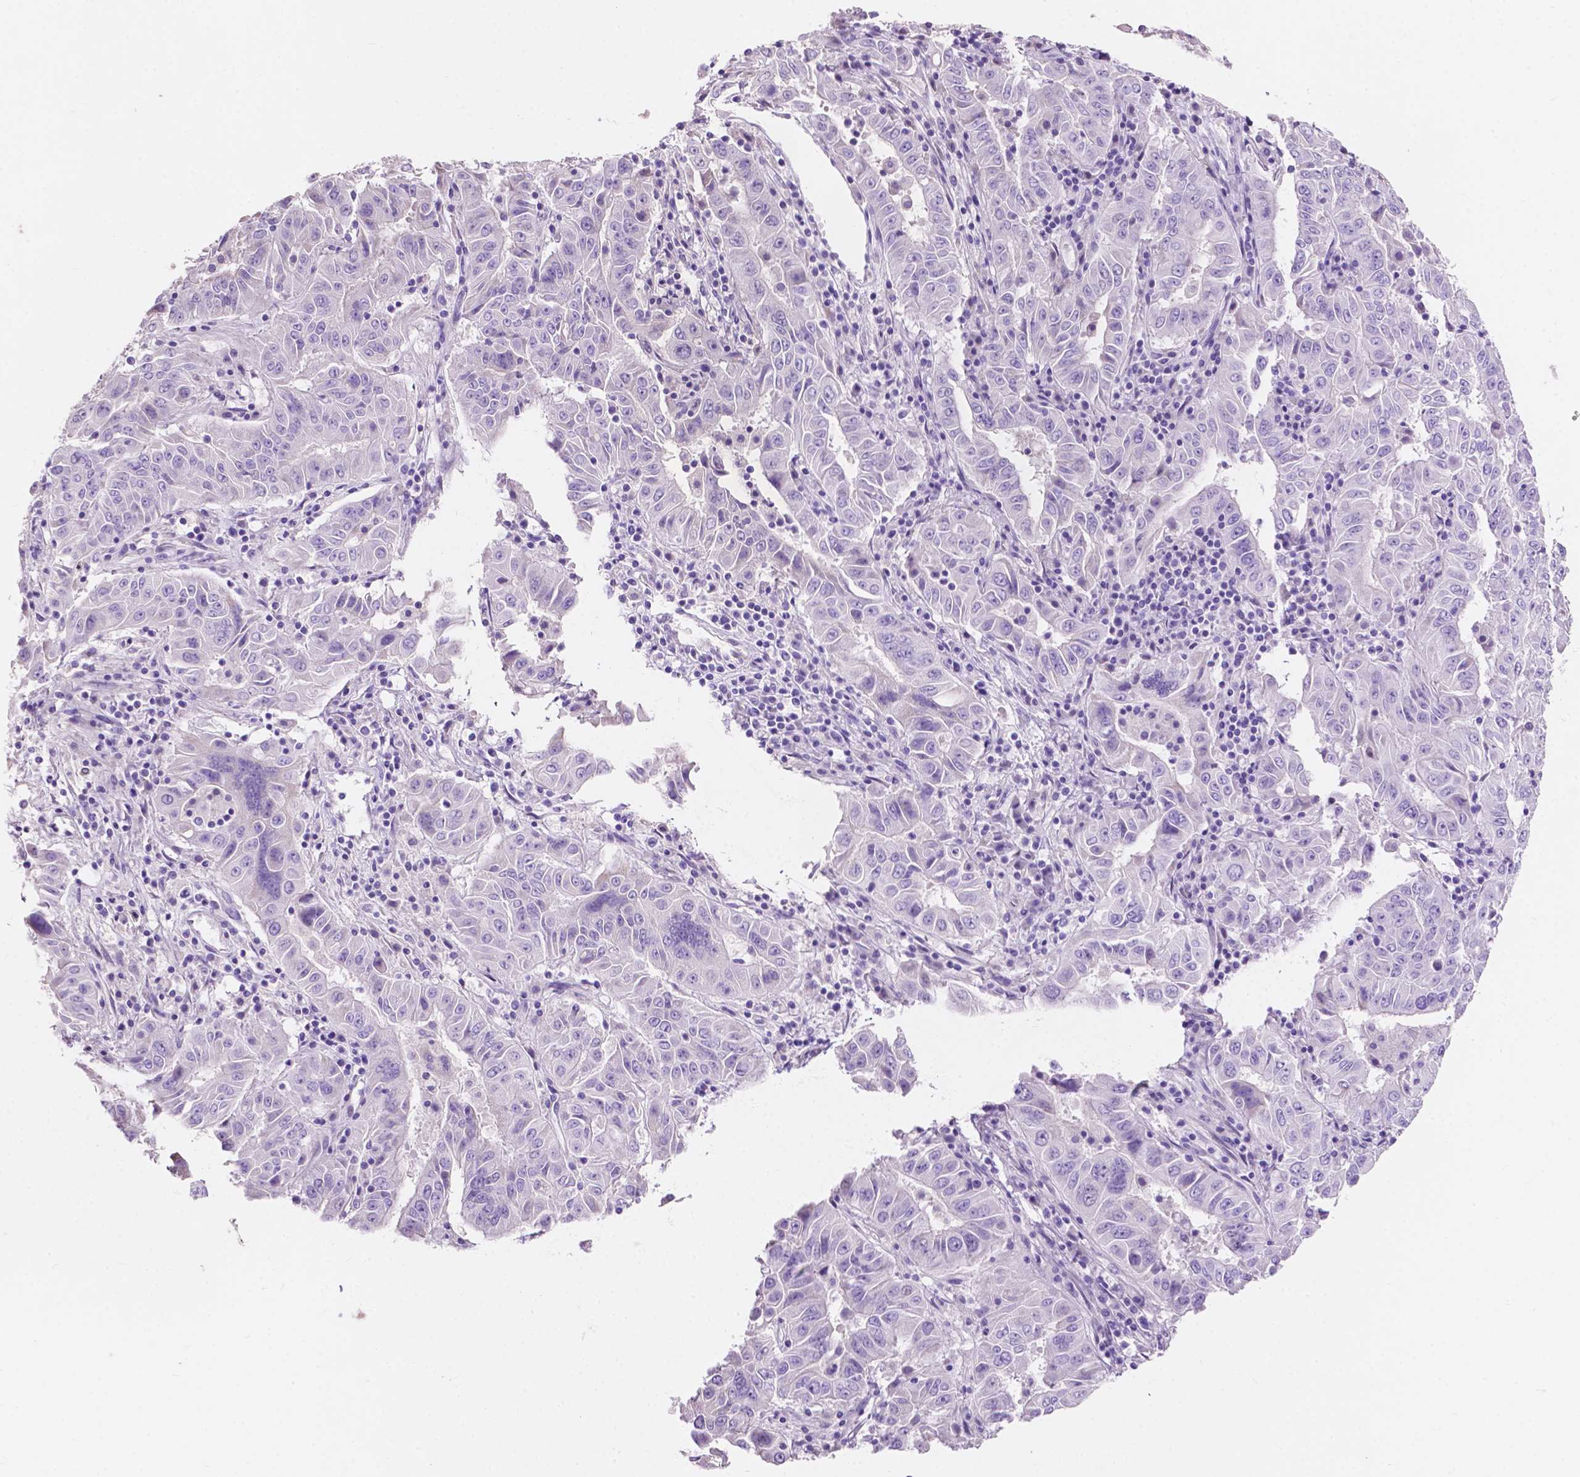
{"staining": {"intensity": "negative", "quantity": "none", "location": "none"}, "tissue": "pancreatic cancer", "cell_type": "Tumor cells", "image_type": "cancer", "snomed": [{"axis": "morphology", "description": "Adenocarcinoma, NOS"}, {"axis": "topography", "description": "Pancreas"}], "caption": "This histopathology image is of adenocarcinoma (pancreatic) stained with immunohistochemistry to label a protein in brown with the nuclei are counter-stained blue. There is no expression in tumor cells.", "gene": "CLDN17", "patient": {"sex": "male", "age": 63}}